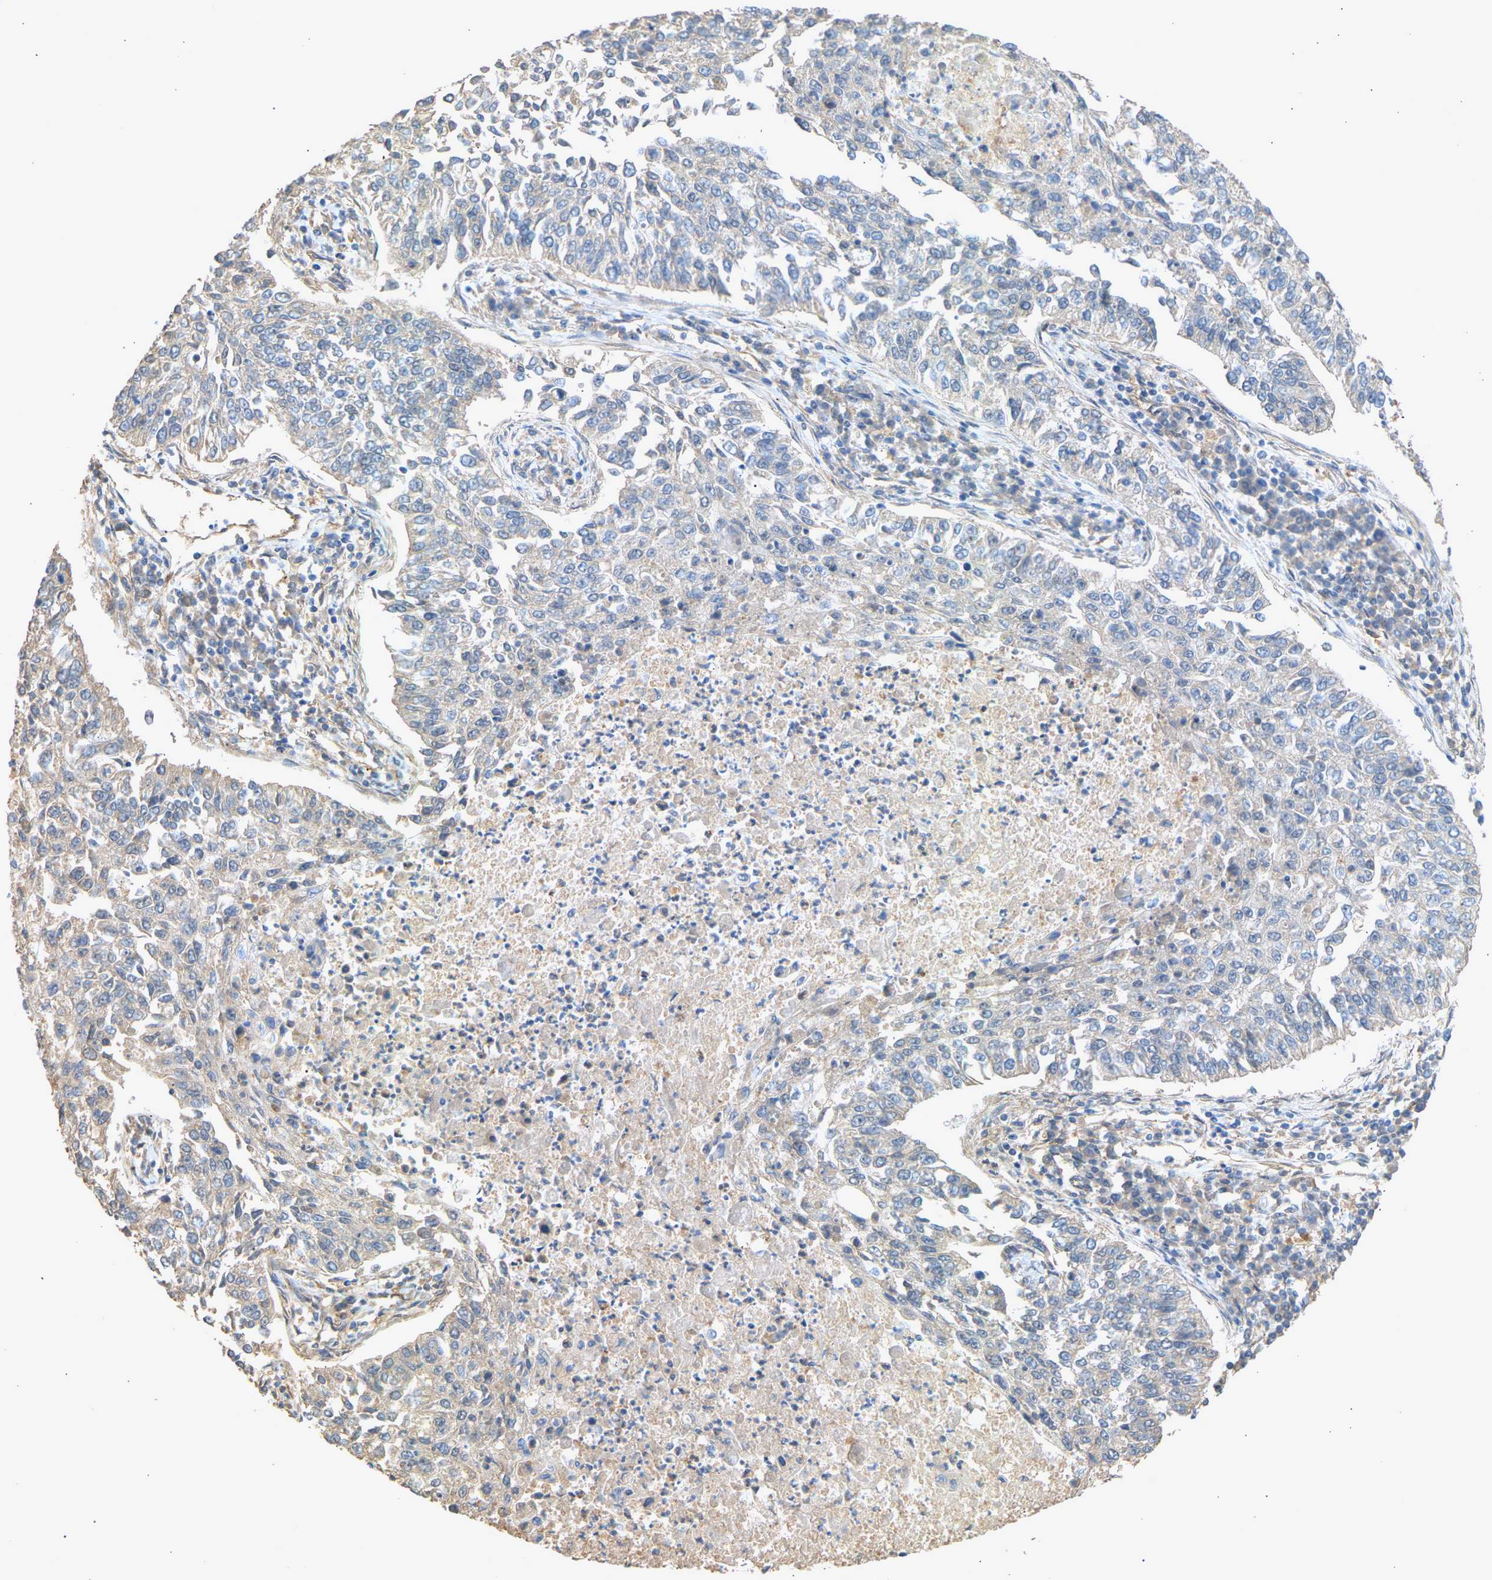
{"staining": {"intensity": "negative", "quantity": "none", "location": "none"}, "tissue": "lung cancer", "cell_type": "Tumor cells", "image_type": "cancer", "snomed": [{"axis": "morphology", "description": "Normal tissue, NOS"}, {"axis": "morphology", "description": "Squamous cell carcinoma, NOS"}, {"axis": "topography", "description": "Cartilage tissue"}, {"axis": "topography", "description": "Bronchus"}, {"axis": "topography", "description": "Lung"}], "caption": "Lung squamous cell carcinoma was stained to show a protein in brown. There is no significant staining in tumor cells.", "gene": "RGL1", "patient": {"sex": "female", "age": 49}}